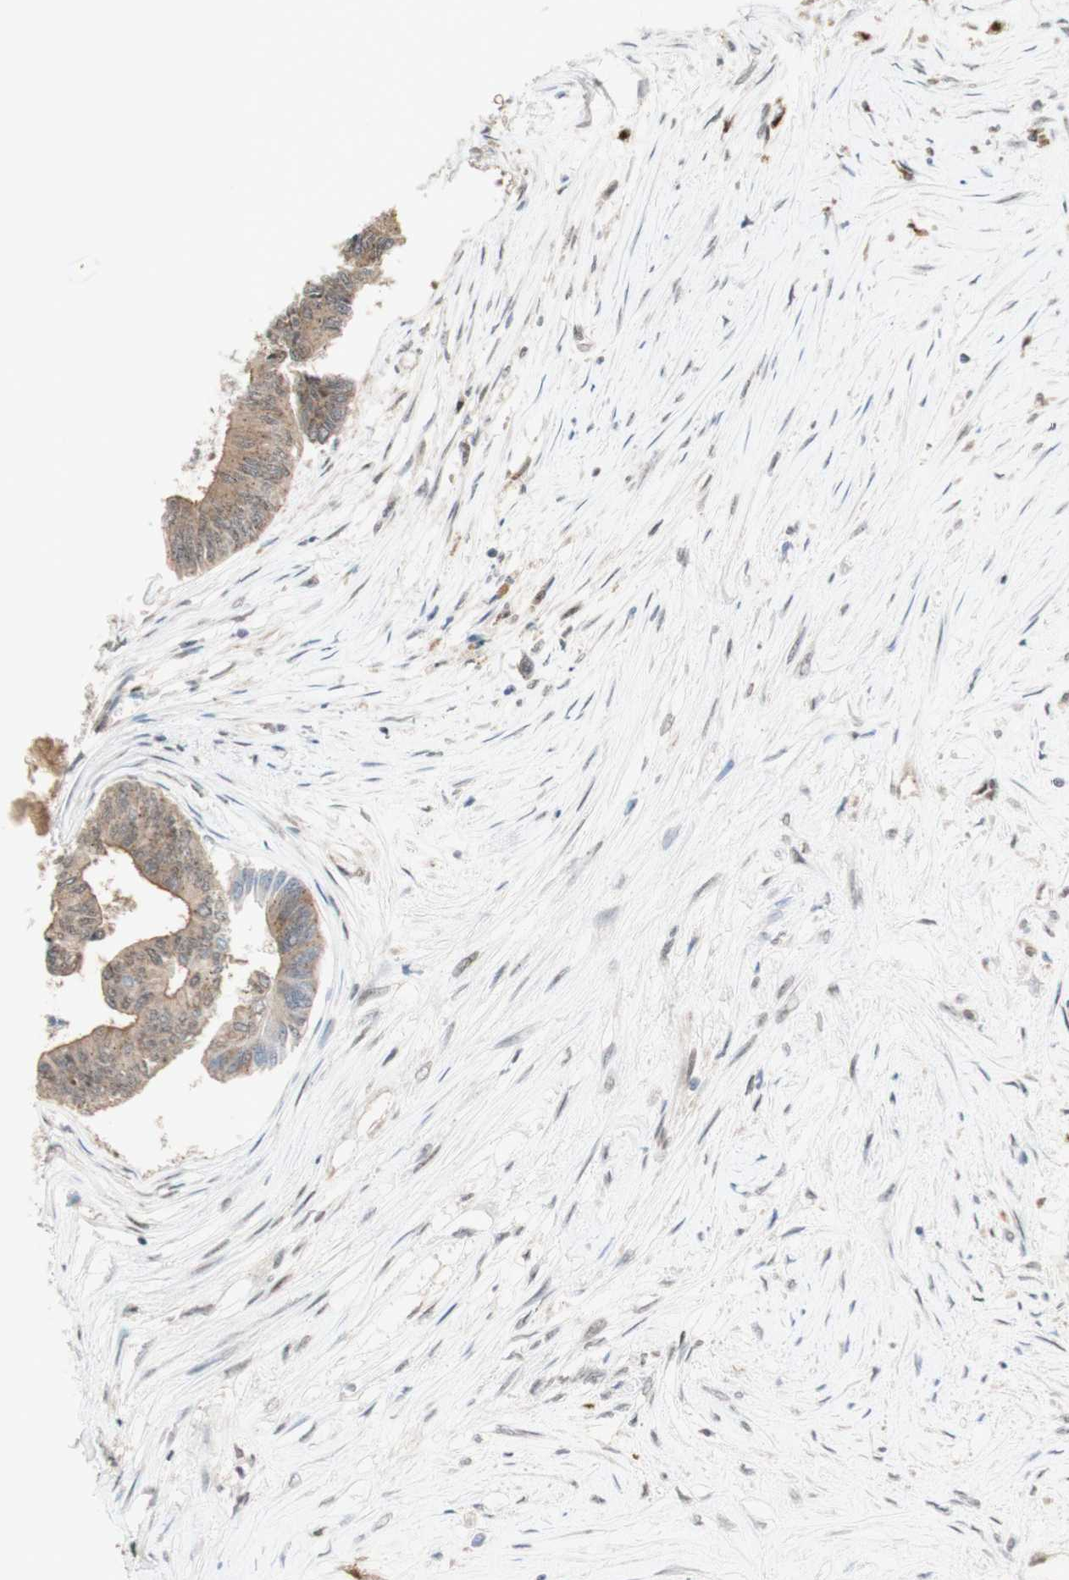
{"staining": {"intensity": "moderate", "quantity": ">75%", "location": "cytoplasmic/membranous"}, "tissue": "colorectal cancer", "cell_type": "Tumor cells", "image_type": "cancer", "snomed": [{"axis": "morphology", "description": "Adenocarcinoma, NOS"}, {"axis": "topography", "description": "Rectum"}], "caption": "A brown stain highlights moderate cytoplasmic/membranous expression of a protein in human colorectal cancer (adenocarcinoma) tumor cells.", "gene": "CYLD", "patient": {"sex": "male", "age": 63}}